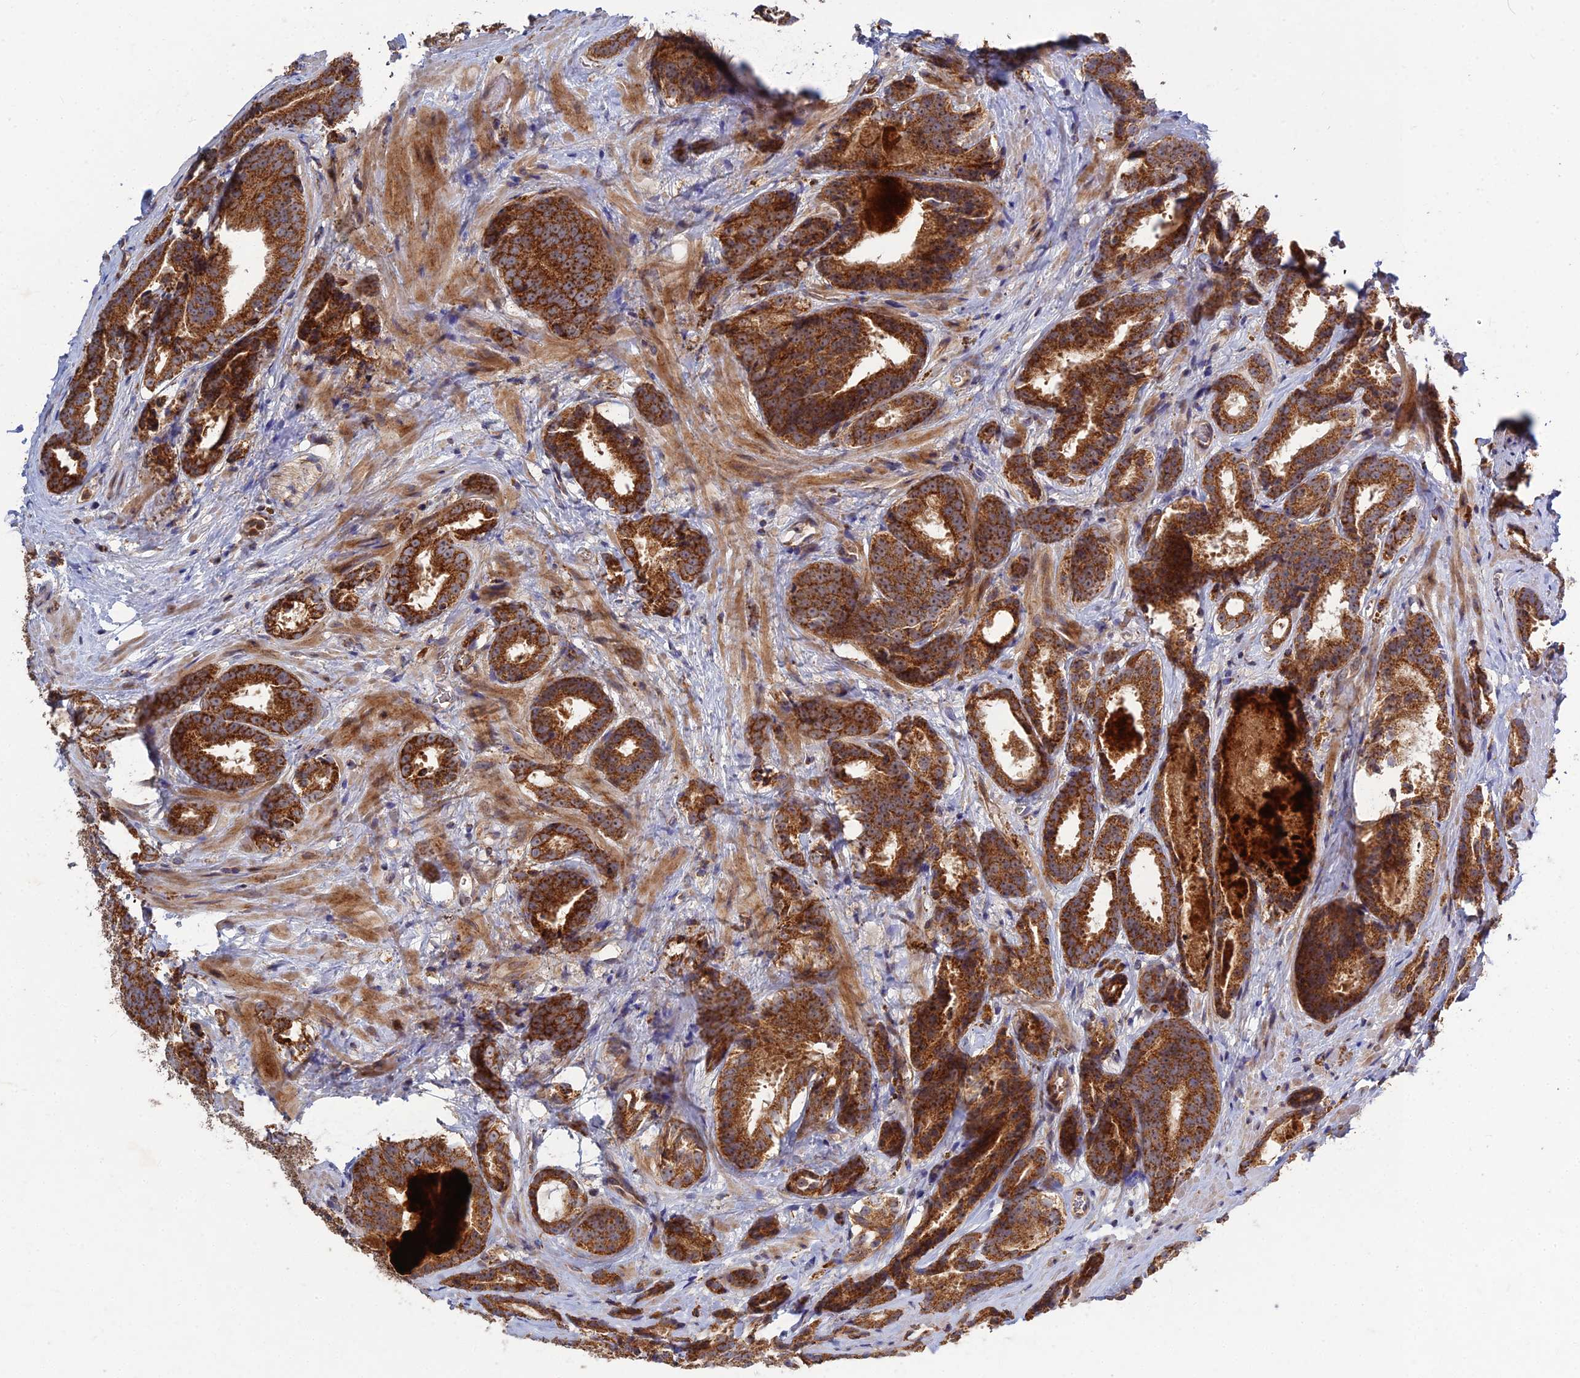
{"staining": {"intensity": "strong", "quantity": ">75%", "location": "cytoplasmic/membranous"}, "tissue": "prostate cancer", "cell_type": "Tumor cells", "image_type": "cancer", "snomed": [{"axis": "morphology", "description": "Adenocarcinoma, High grade"}, {"axis": "topography", "description": "Prostate"}], "caption": "Adenocarcinoma (high-grade) (prostate) stained for a protein demonstrates strong cytoplasmic/membranous positivity in tumor cells.", "gene": "RIC8B", "patient": {"sex": "male", "age": 57}}